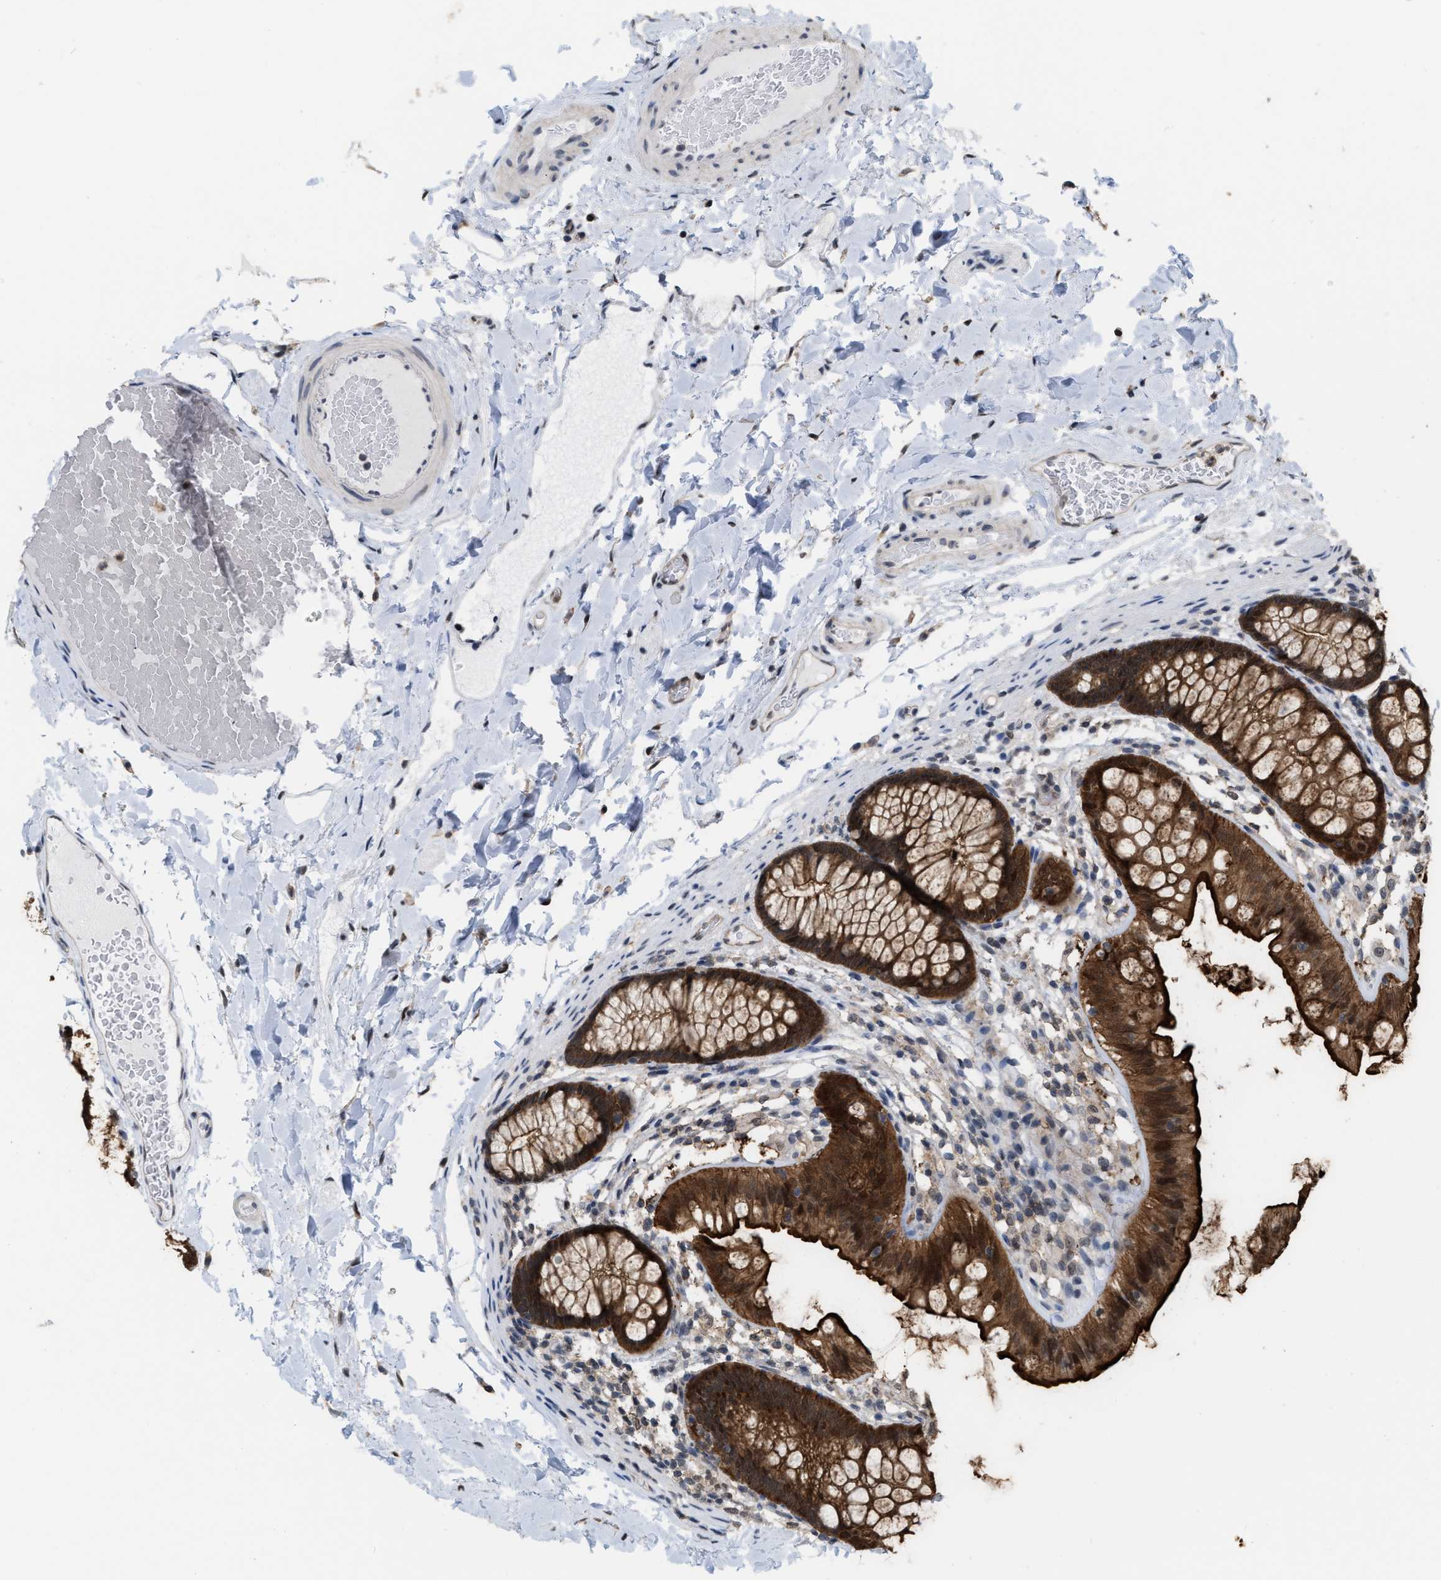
{"staining": {"intensity": "moderate", "quantity": ">75%", "location": "nuclear"}, "tissue": "colon", "cell_type": "Endothelial cells", "image_type": "normal", "snomed": [{"axis": "morphology", "description": "Normal tissue, NOS"}, {"axis": "topography", "description": "Colon"}], "caption": "The image displays a brown stain indicating the presence of a protein in the nuclear of endothelial cells in colon. The protein of interest is shown in brown color, while the nuclei are stained blue.", "gene": "BAIAP2L1", "patient": {"sex": "female", "age": 56}}